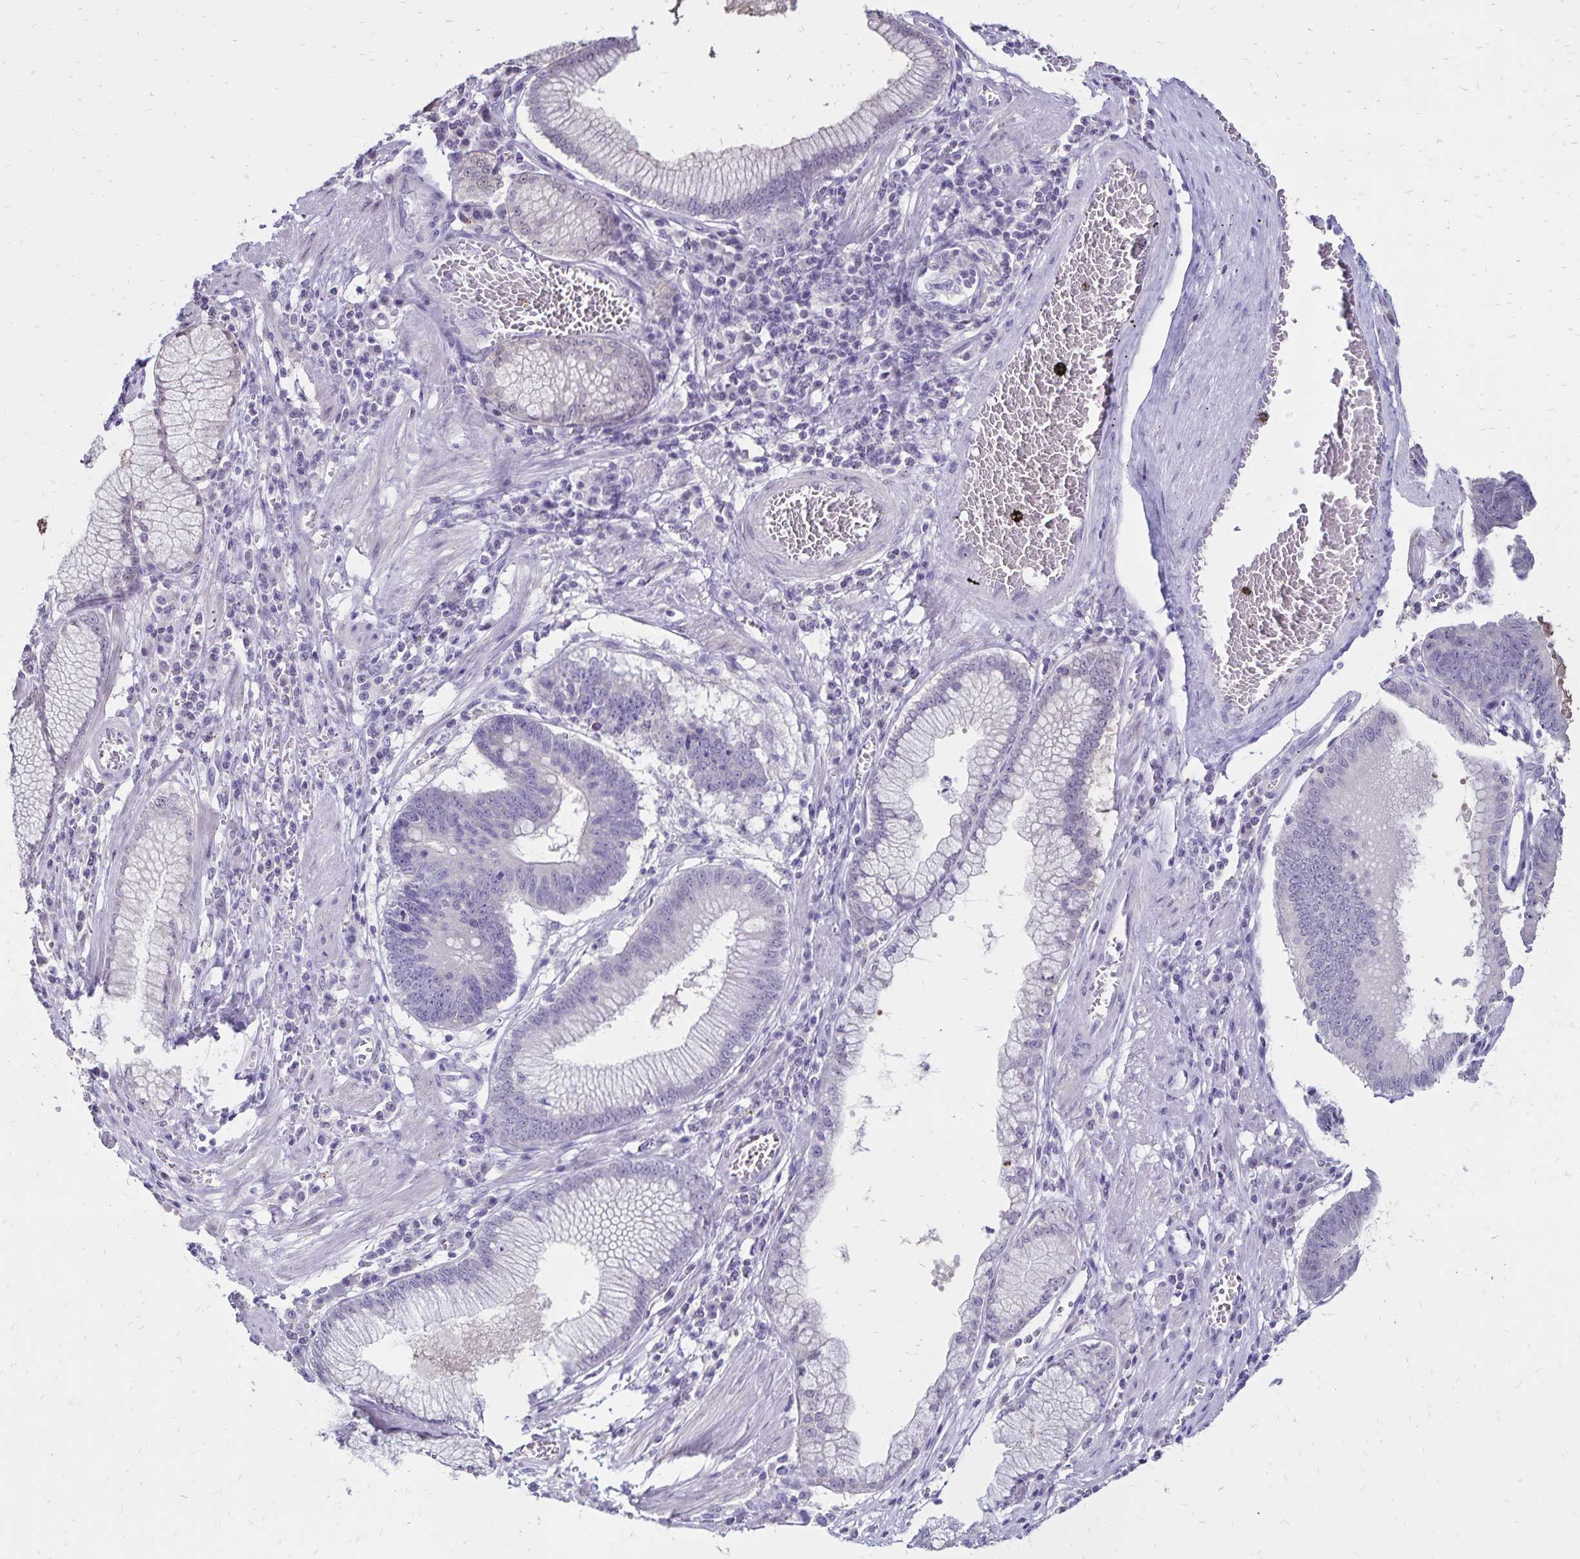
{"staining": {"intensity": "negative", "quantity": "none", "location": "none"}, "tissue": "stomach cancer", "cell_type": "Tumor cells", "image_type": "cancer", "snomed": [{"axis": "morphology", "description": "Adenocarcinoma, NOS"}, {"axis": "topography", "description": "Stomach"}], "caption": "Protein analysis of stomach cancer (adenocarcinoma) displays no significant expression in tumor cells.", "gene": "SH3GL3", "patient": {"sex": "male", "age": 59}}